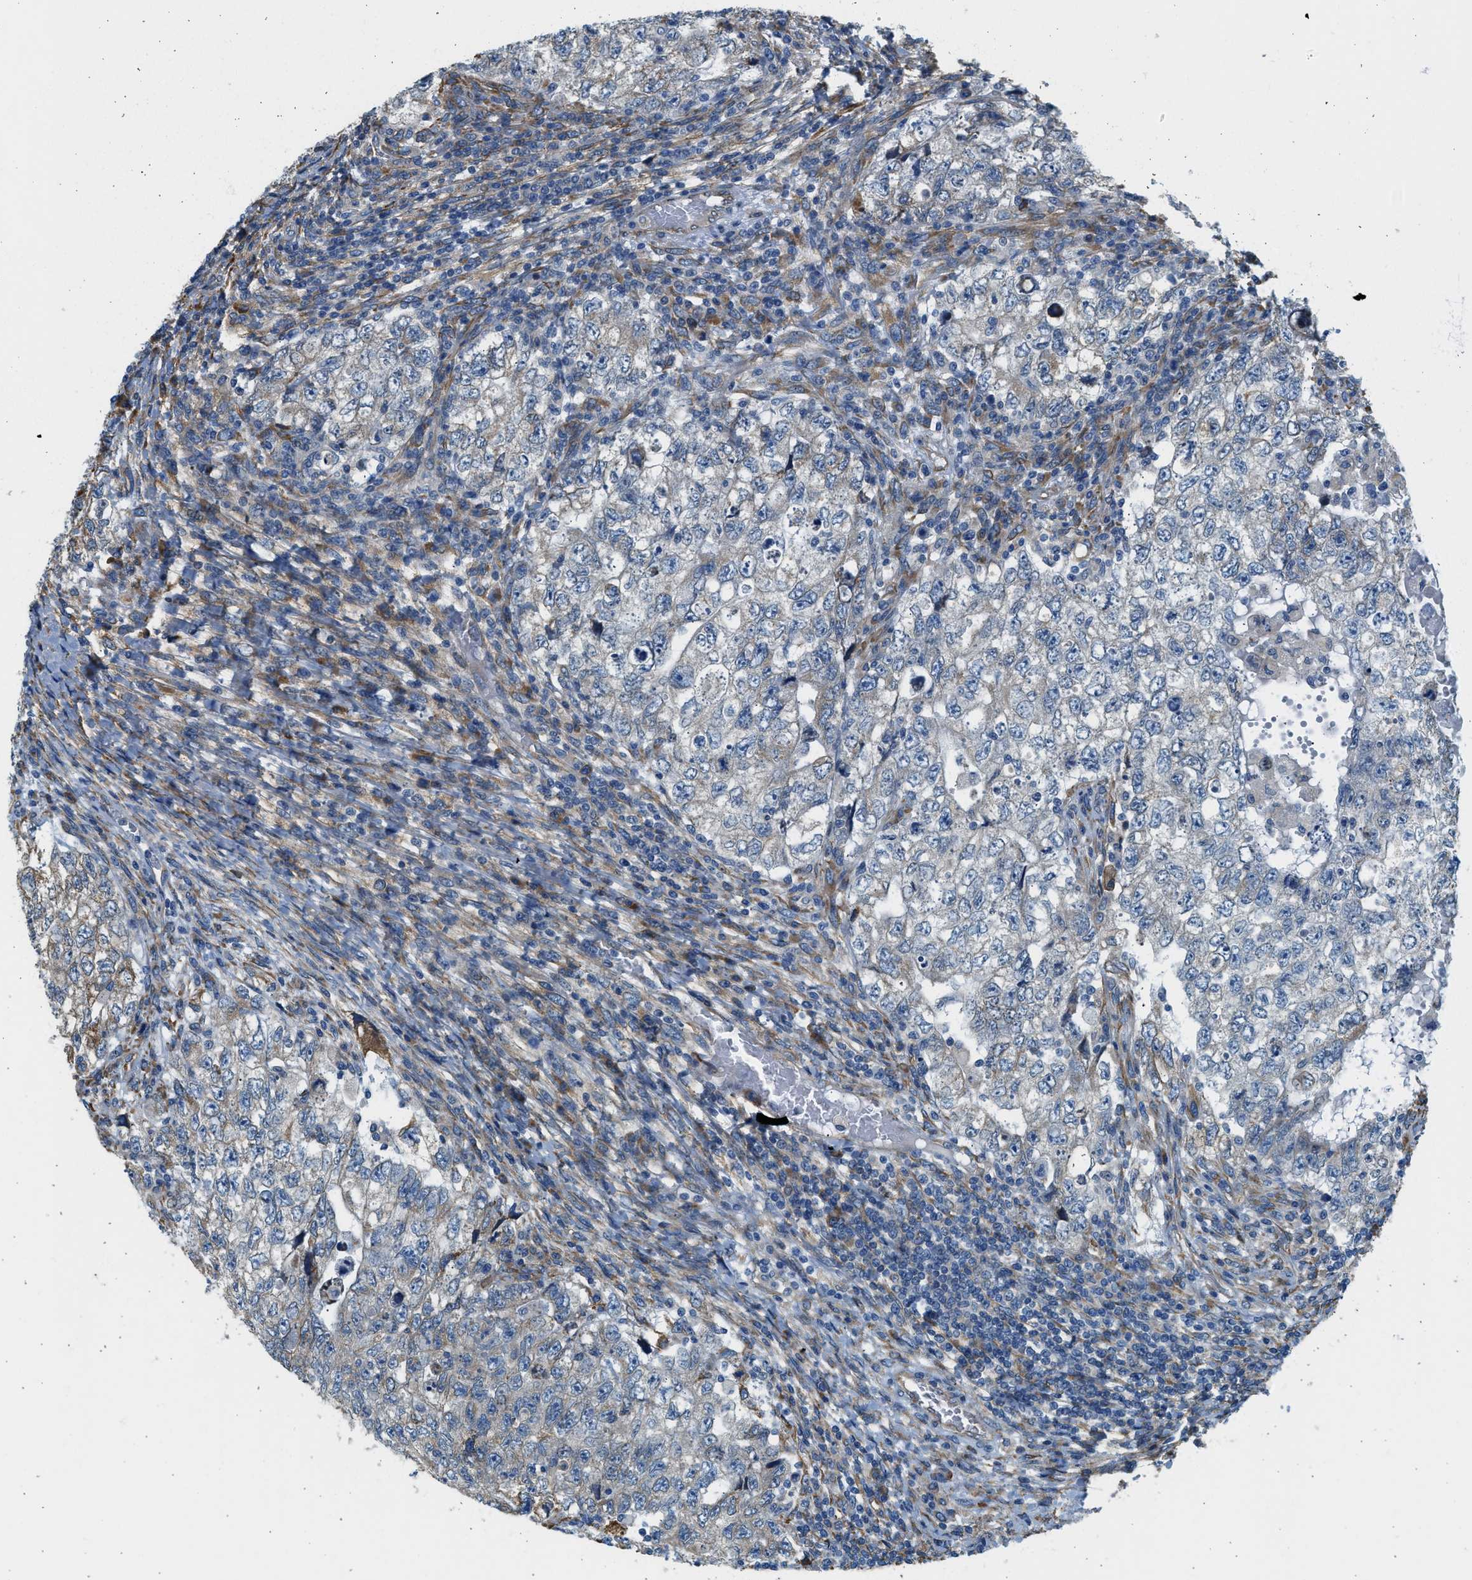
{"staining": {"intensity": "negative", "quantity": "none", "location": "none"}, "tissue": "testis cancer", "cell_type": "Tumor cells", "image_type": "cancer", "snomed": [{"axis": "morphology", "description": "Carcinoma, Embryonal, NOS"}, {"axis": "topography", "description": "Testis"}], "caption": "Immunohistochemistry photomicrograph of neoplastic tissue: testis cancer stained with DAB (3,3'-diaminobenzidine) shows no significant protein positivity in tumor cells.", "gene": "CNTN6", "patient": {"sex": "male", "age": 36}}